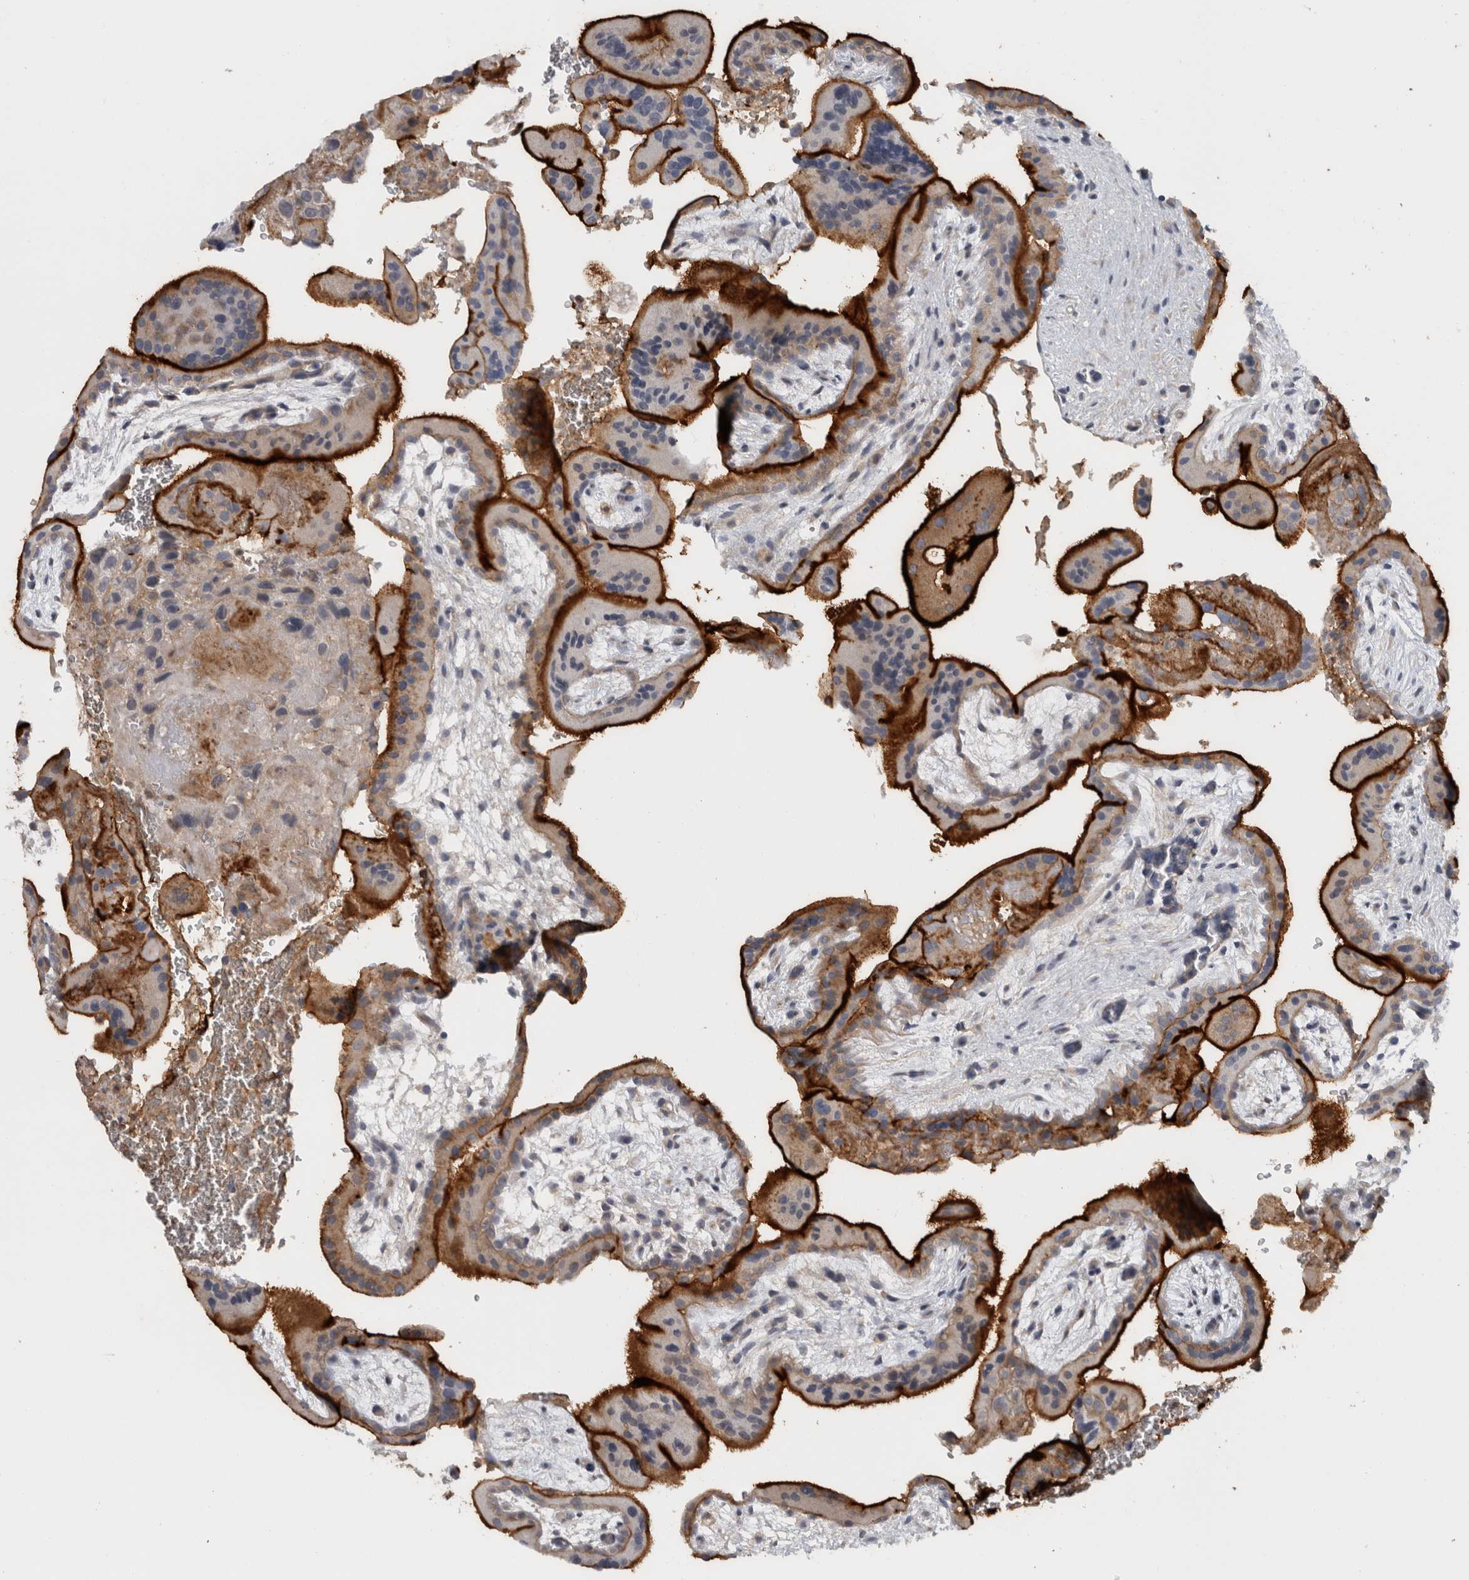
{"staining": {"intensity": "moderate", "quantity": ">75%", "location": "cytoplasmic/membranous"}, "tissue": "placenta", "cell_type": "Decidual cells", "image_type": "normal", "snomed": [{"axis": "morphology", "description": "Normal tissue, NOS"}, {"axis": "topography", "description": "Placenta"}], "caption": "Immunohistochemical staining of normal human placenta reveals >75% levels of moderate cytoplasmic/membranous protein expression in approximately >75% of decidual cells.", "gene": "CD59", "patient": {"sex": "female", "age": 35}}